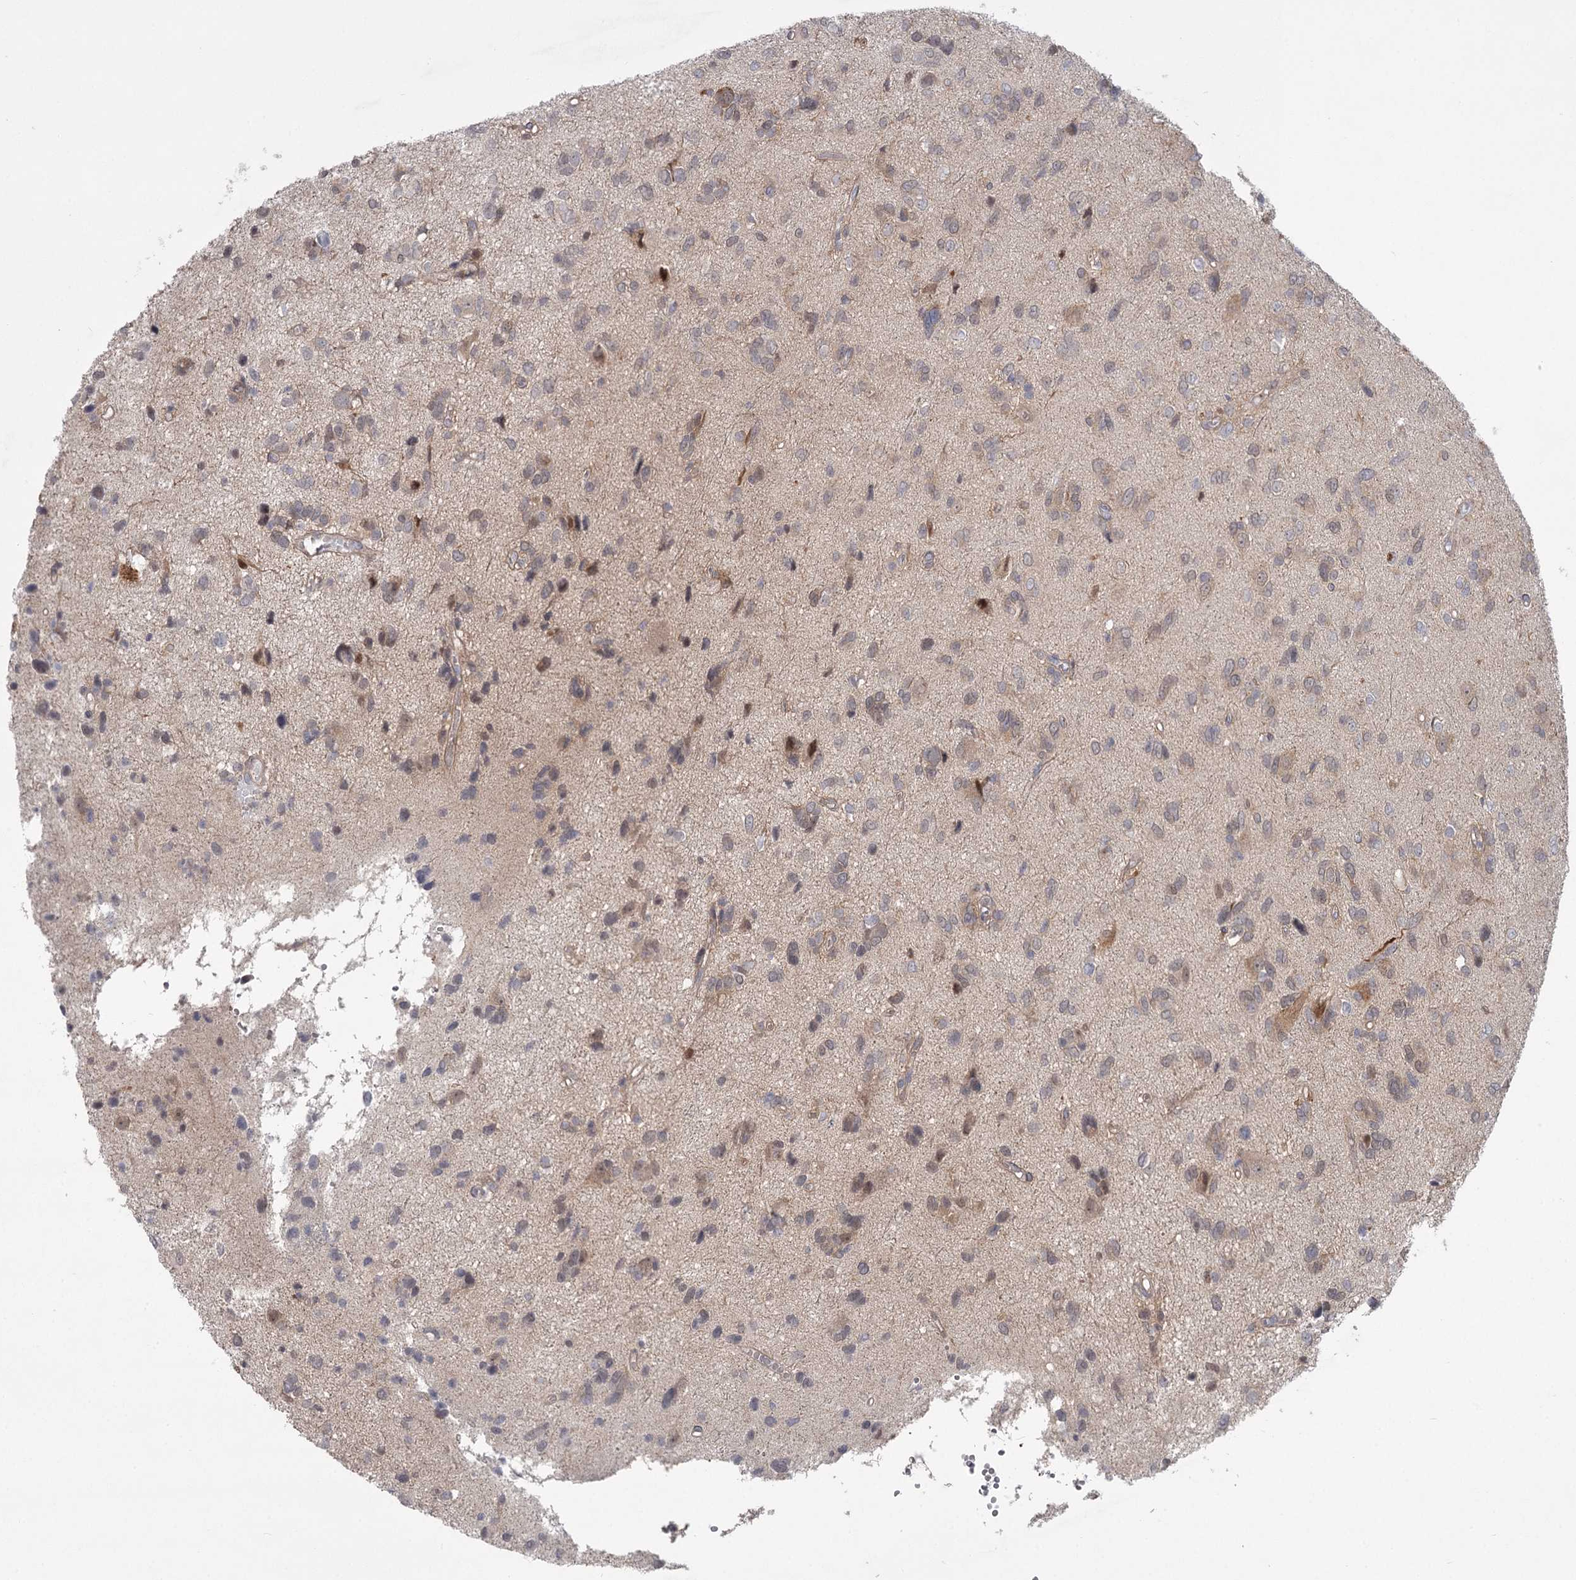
{"staining": {"intensity": "negative", "quantity": "none", "location": "none"}, "tissue": "glioma", "cell_type": "Tumor cells", "image_type": "cancer", "snomed": [{"axis": "morphology", "description": "Glioma, malignant, High grade"}, {"axis": "topography", "description": "Brain"}], "caption": "Immunohistochemistry (IHC) histopathology image of neoplastic tissue: glioma stained with DAB (3,3'-diaminobenzidine) reveals no significant protein expression in tumor cells.", "gene": "CCNG2", "patient": {"sex": "female", "age": 59}}